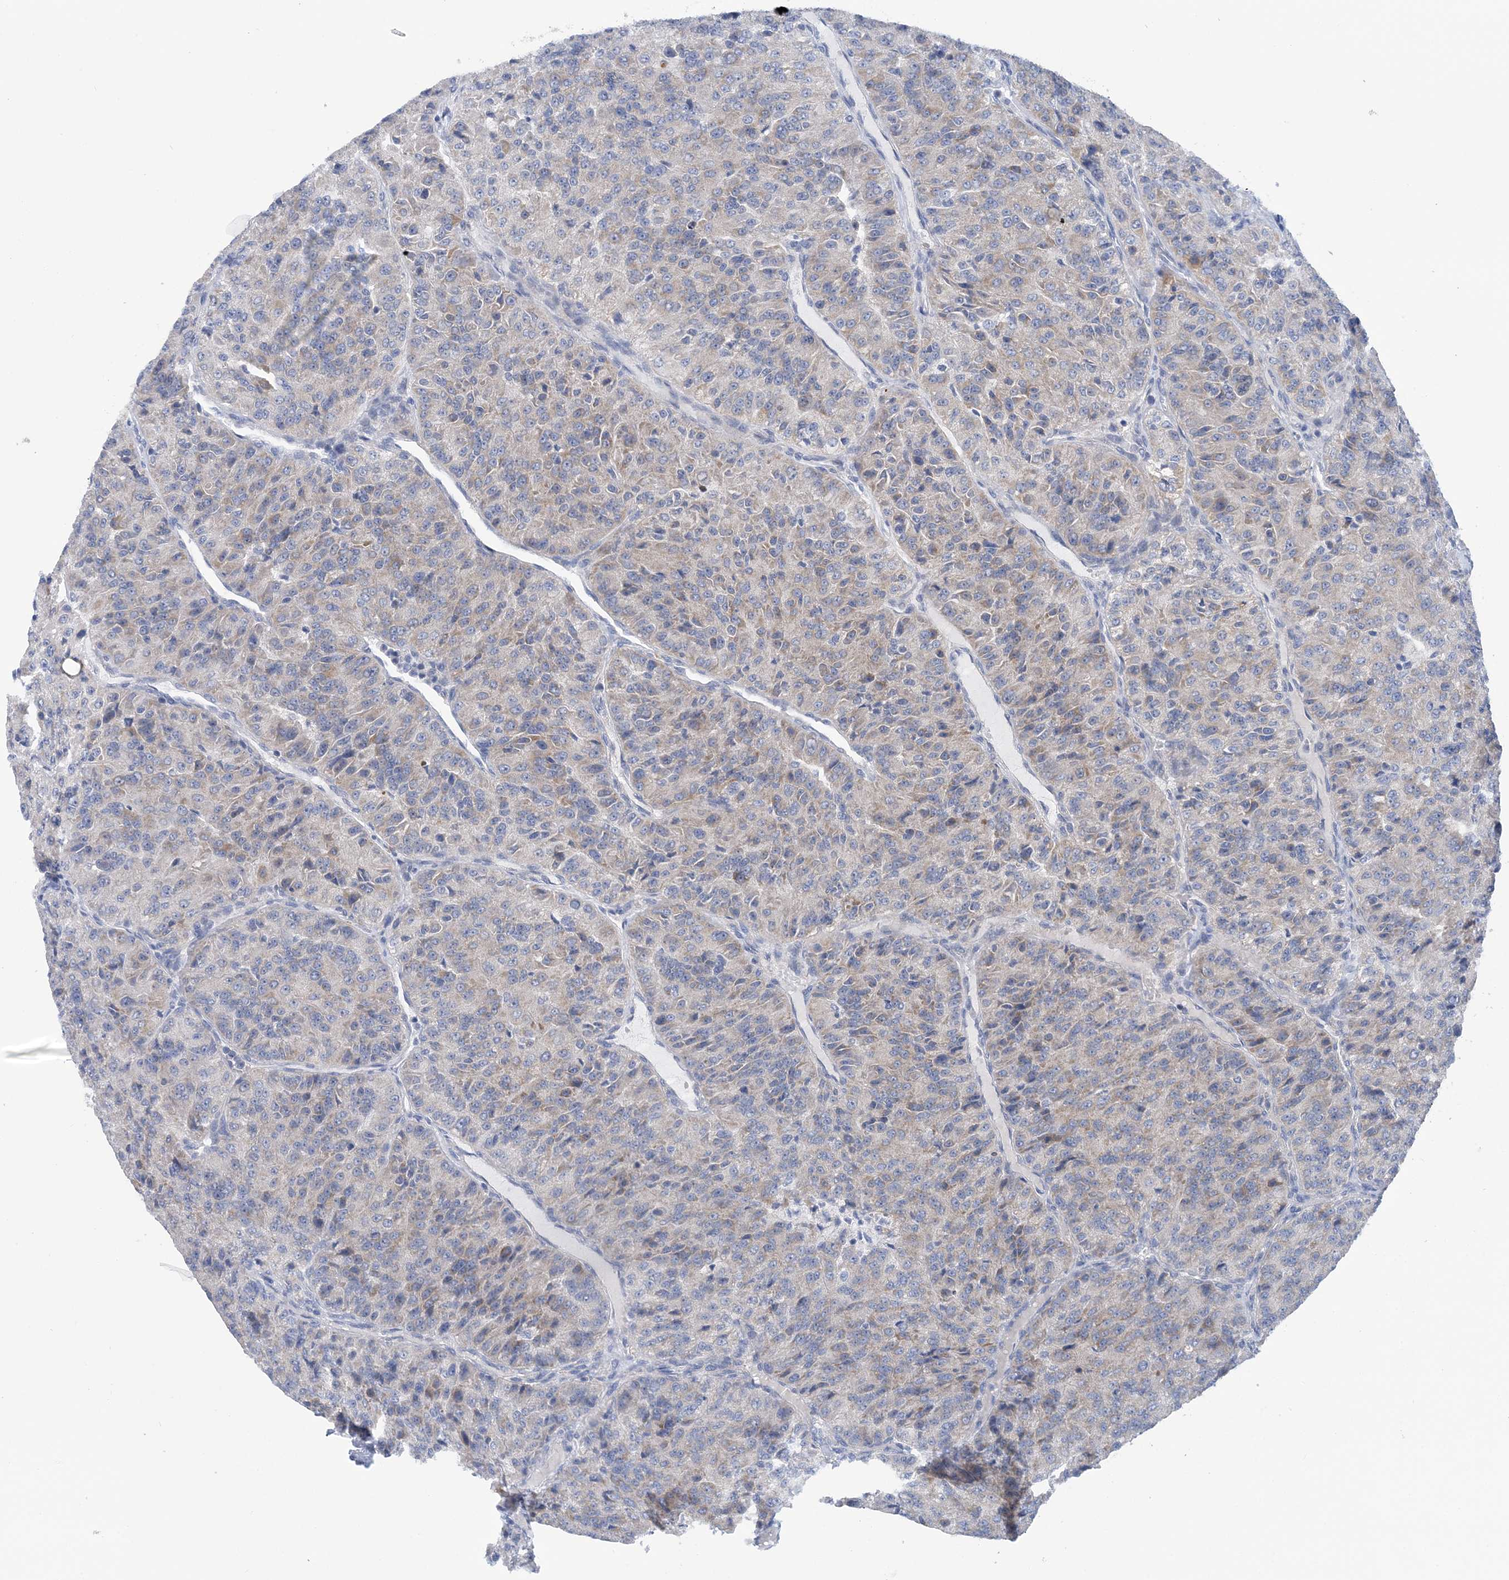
{"staining": {"intensity": "moderate", "quantity": "<25%", "location": "cytoplasmic/membranous"}, "tissue": "renal cancer", "cell_type": "Tumor cells", "image_type": "cancer", "snomed": [{"axis": "morphology", "description": "Adenocarcinoma, NOS"}, {"axis": "topography", "description": "Kidney"}], "caption": "Immunohistochemical staining of human renal cancer (adenocarcinoma) displays low levels of moderate cytoplasmic/membranous staining in approximately <25% of tumor cells.", "gene": "COPE", "patient": {"sex": "female", "age": 63}}